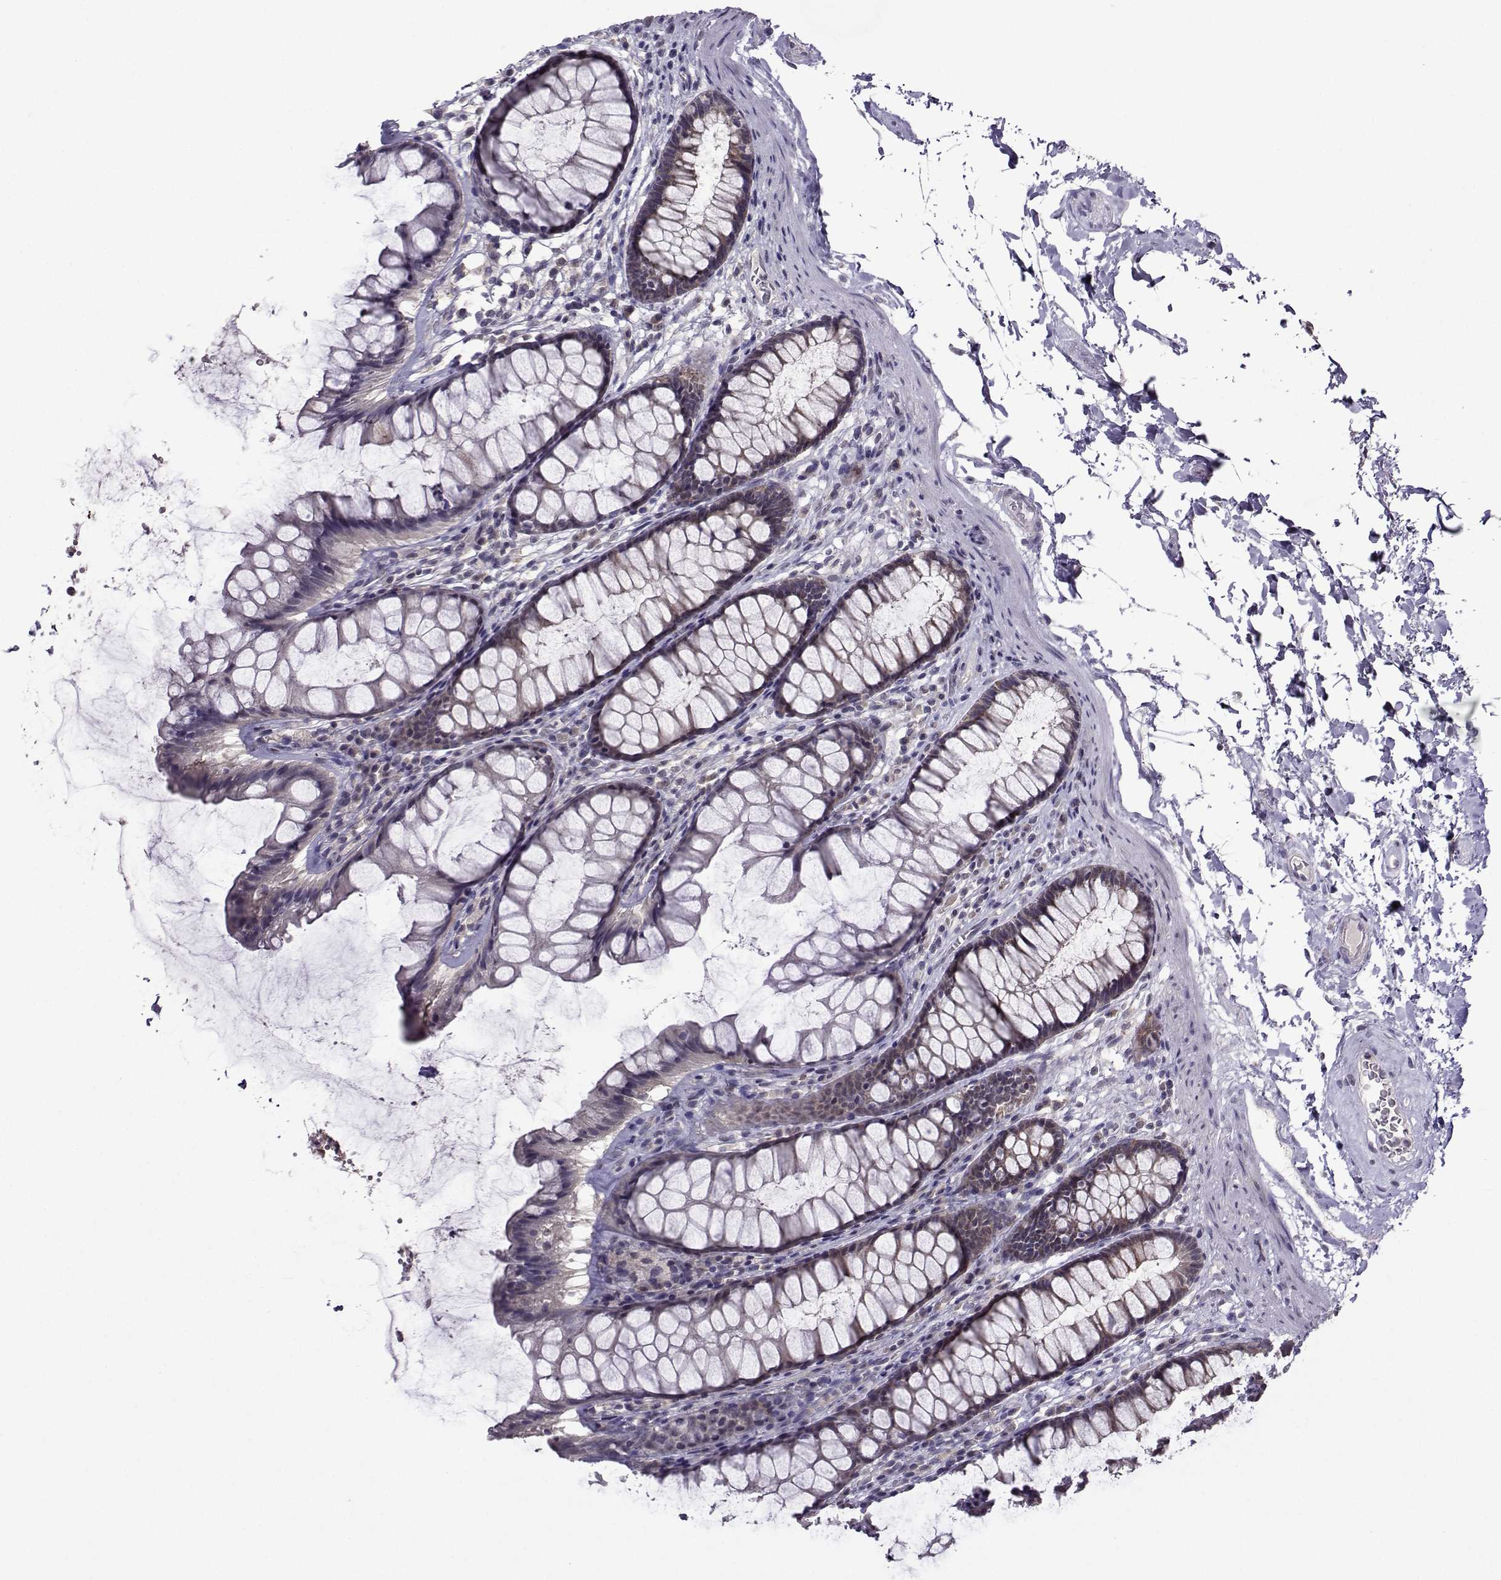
{"staining": {"intensity": "moderate", "quantity": "<25%", "location": "cytoplasmic/membranous"}, "tissue": "rectum", "cell_type": "Glandular cells", "image_type": "normal", "snomed": [{"axis": "morphology", "description": "Normal tissue, NOS"}, {"axis": "topography", "description": "Rectum"}], "caption": "This micrograph shows IHC staining of normal rectum, with low moderate cytoplasmic/membranous positivity in approximately <25% of glandular cells.", "gene": "DDX20", "patient": {"sex": "male", "age": 72}}